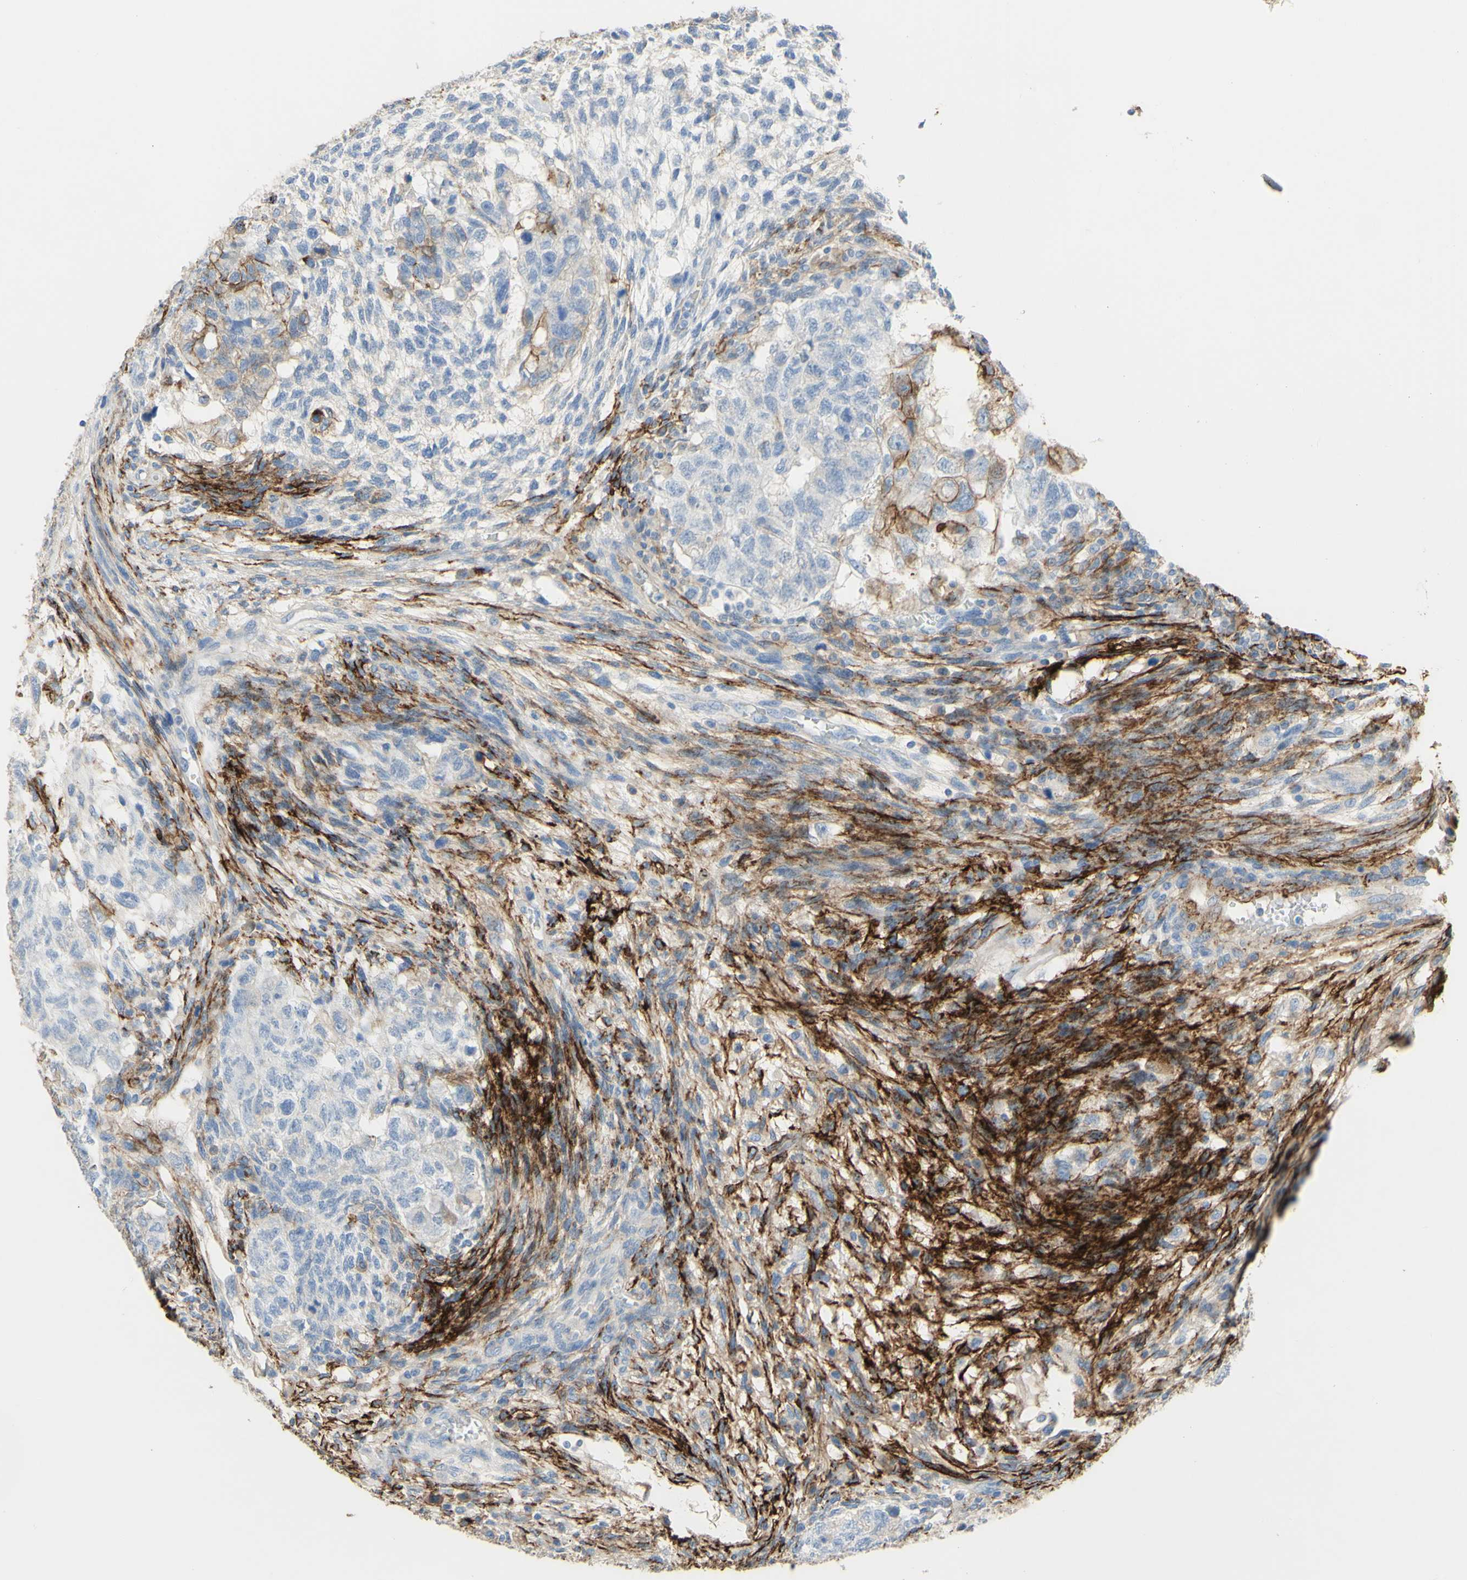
{"staining": {"intensity": "moderate", "quantity": "<25%", "location": "cytoplasmic/membranous"}, "tissue": "testis cancer", "cell_type": "Tumor cells", "image_type": "cancer", "snomed": [{"axis": "morphology", "description": "Normal tissue, NOS"}, {"axis": "morphology", "description": "Carcinoma, Embryonal, NOS"}, {"axis": "topography", "description": "Testis"}], "caption": "Immunohistochemistry (IHC) (DAB) staining of testis cancer (embryonal carcinoma) demonstrates moderate cytoplasmic/membranous protein staining in about <25% of tumor cells.", "gene": "ALCAM", "patient": {"sex": "male", "age": 36}}